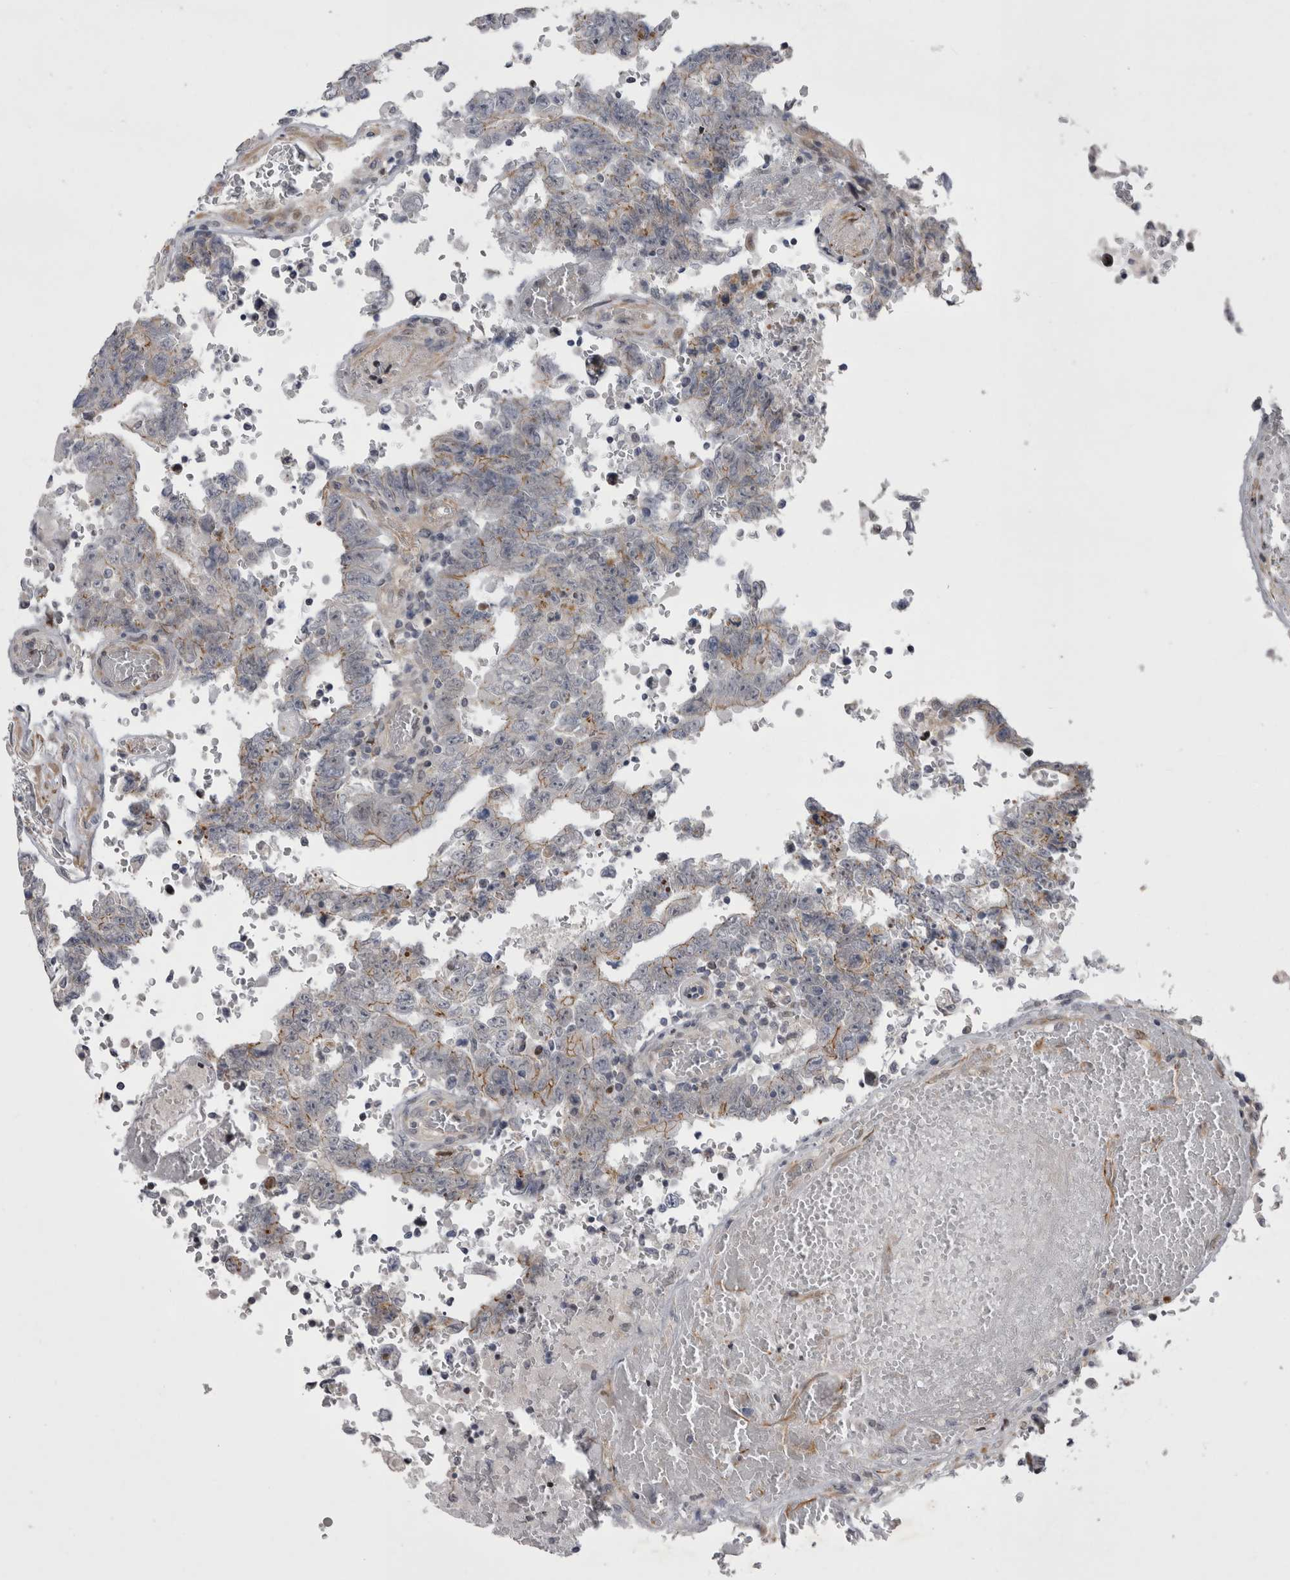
{"staining": {"intensity": "moderate", "quantity": "<25%", "location": "cytoplasmic/membranous"}, "tissue": "testis cancer", "cell_type": "Tumor cells", "image_type": "cancer", "snomed": [{"axis": "morphology", "description": "Carcinoma, Embryonal, NOS"}, {"axis": "topography", "description": "Testis"}], "caption": "Immunohistochemical staining of human testis cancer displays low levels of moderate cytoplasmic/membranous staining in approximately <25% of tumor cells.", "gene": "NENF", "patient": {"sex": "male", "age": 26}}